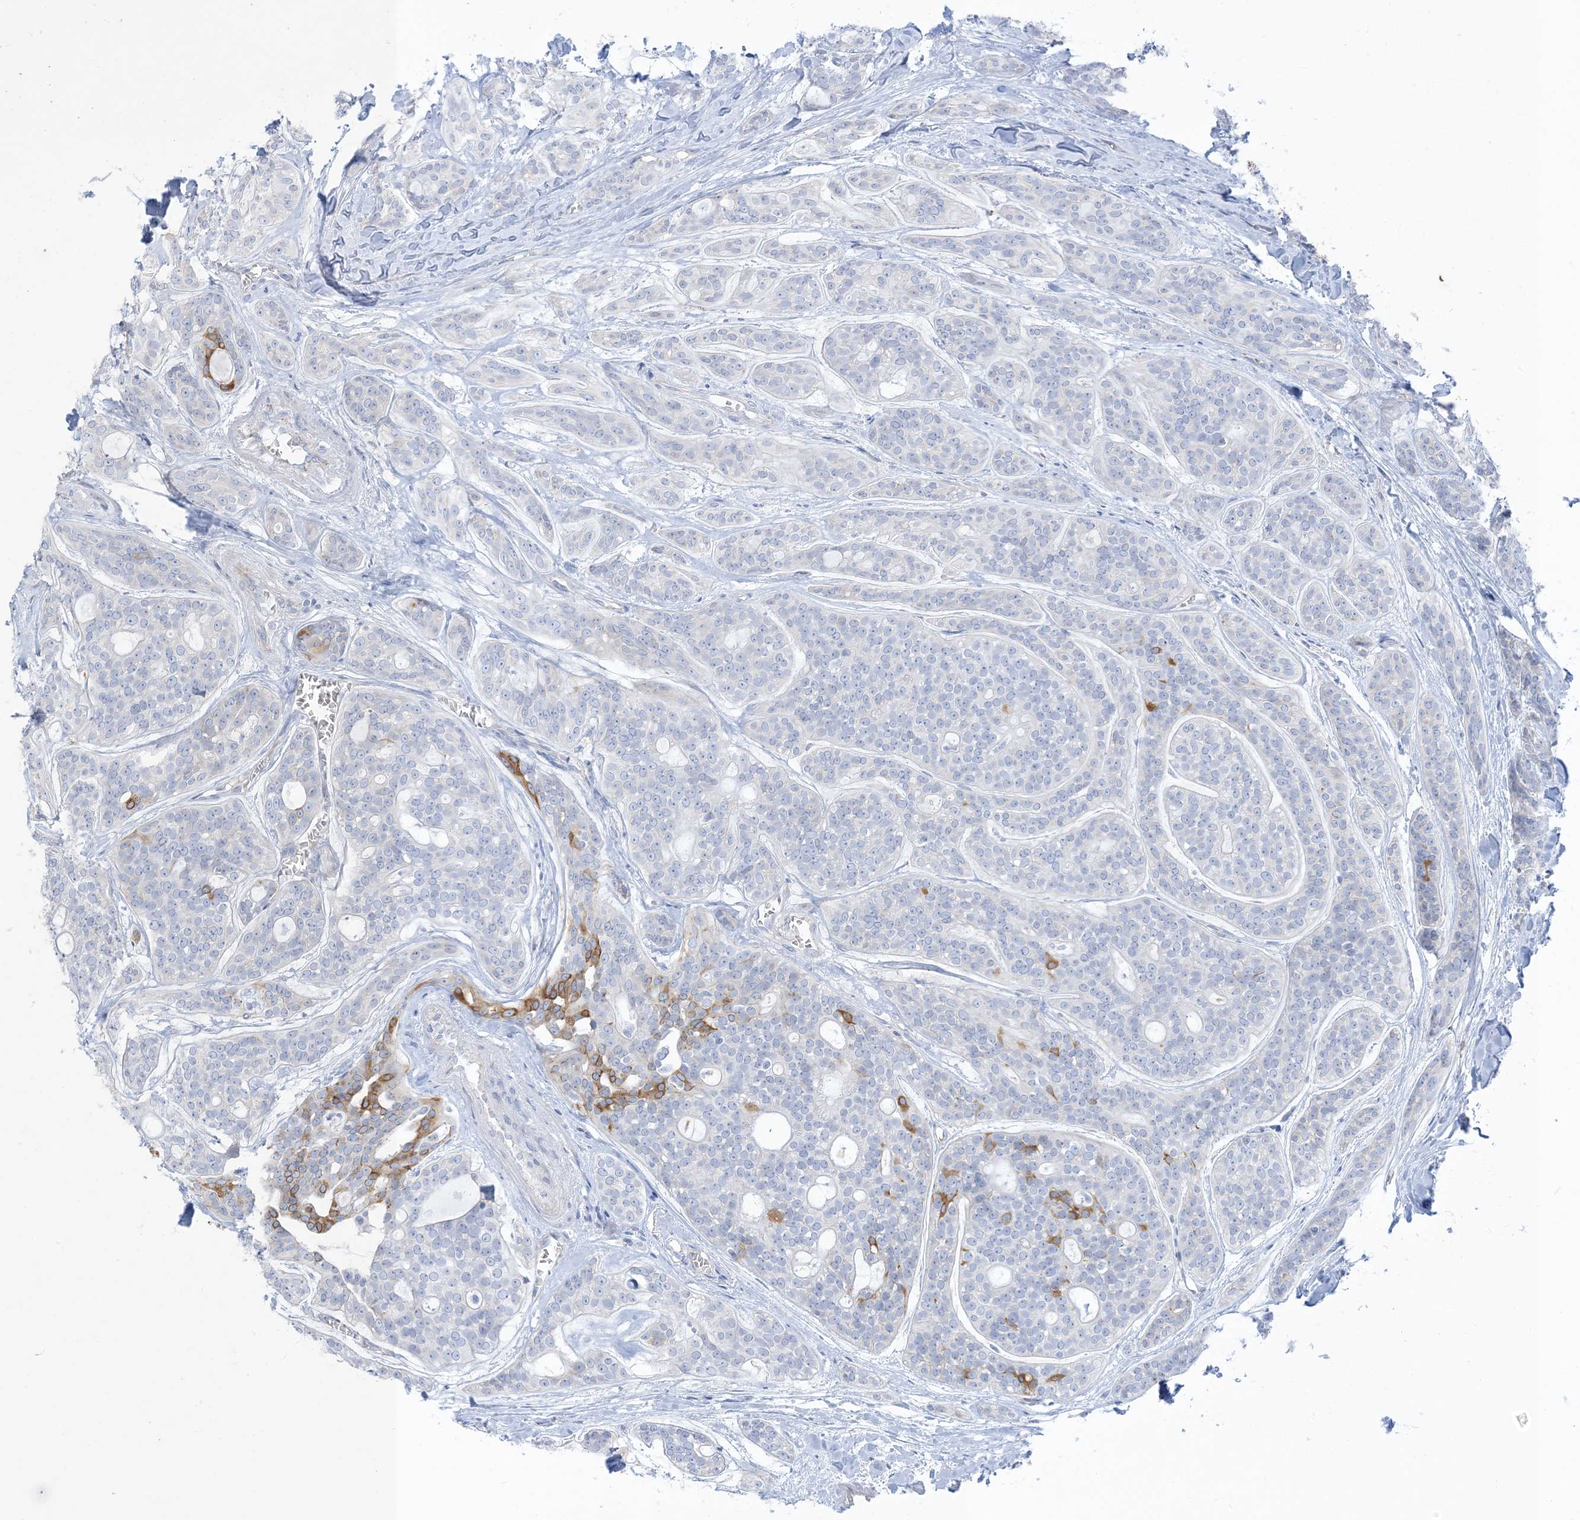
{"staining": {"intensity": "moderate", "quantity": "<25%", "location": "cytoplasmic/membranous"}, "tissue": "head and neck cancer", "cell_type": "Tumor cells", "image_type": "cancer", "snomed": [{"axis": "morphology", "description": "Adenocarcinoma, NOS"}, {"axis": "topography", "description": "Head-Neck"}], "caption": "Immunohistochemistry (IHC) (DAB) staining of head and neck cancer shows moderate cytoplasmic/membranous protein positivity in approximately <25% of tumor cells. The protein of interest is shown in brown color, while the nuclei are stained blue.", "gene": "XIRP2", "patient": {"sex": "male", "age": 66}}